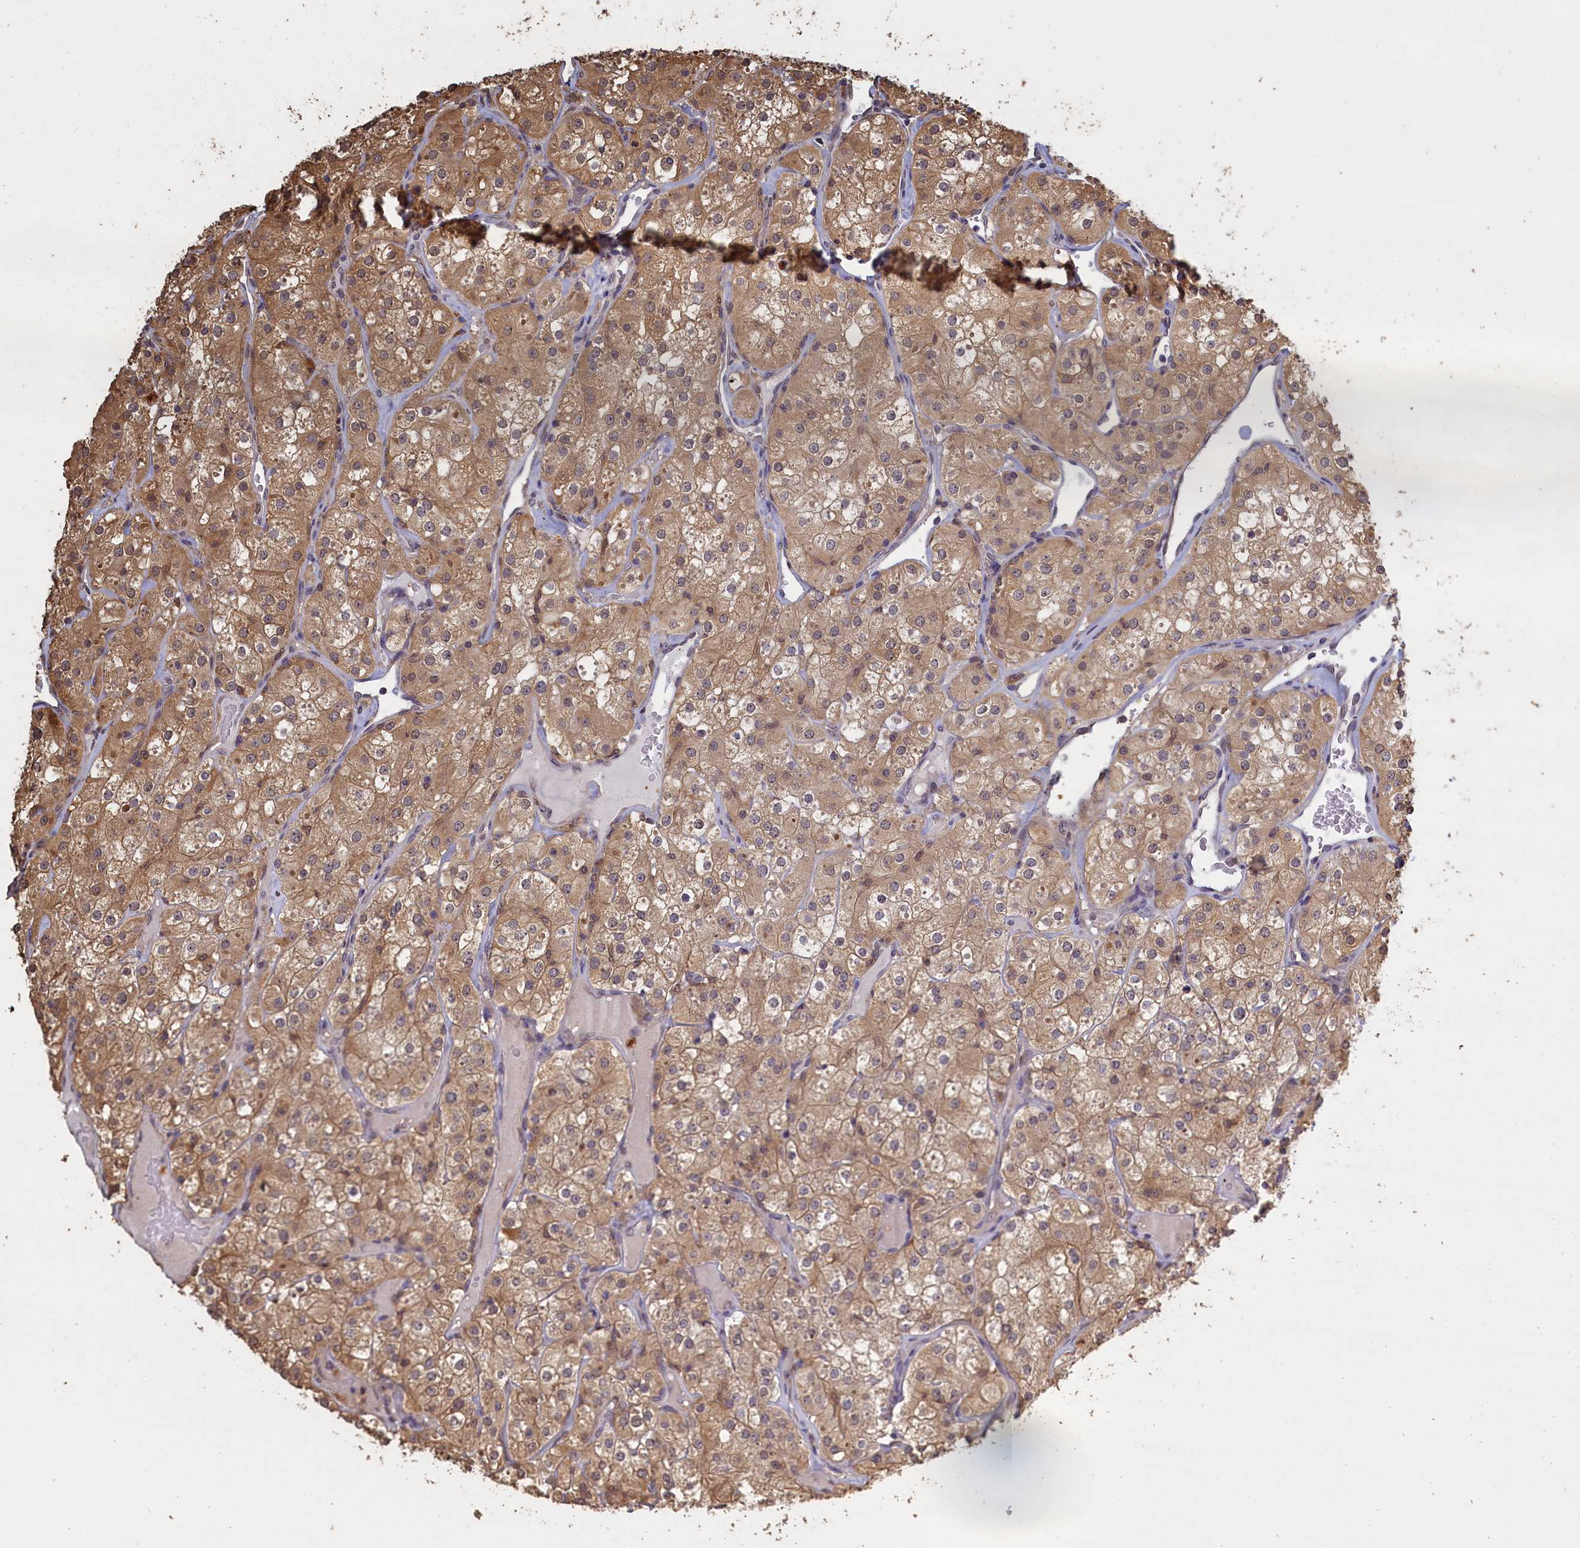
{"staining": {"intensity": "moderate", "quantity": ">75%", "location": "cytoplasmic/membranous"}, "tissue": "renal cancer", "cell_type": "Tumor cells", "image_type": "cancer", "snomed": [{"axis": "morphology", "description": "Adenocarcinoma, NOS"}, {"axis": "topography", "description": "Kidney"}], "caption": "DAB (3,3'-diaminobenzidine) immunohistochemical staining of renal adenocarcinoma exhibits moderate cytoplasmic/membranous protein positivity in approximately >75% of tumor cells. (DAB (3,3'-diaminobenzidine) IHC, brown staining for protein, blue staining for nuclei).", "gene": "UCHL3", "patient": {"sex": "male", "age": 77}}